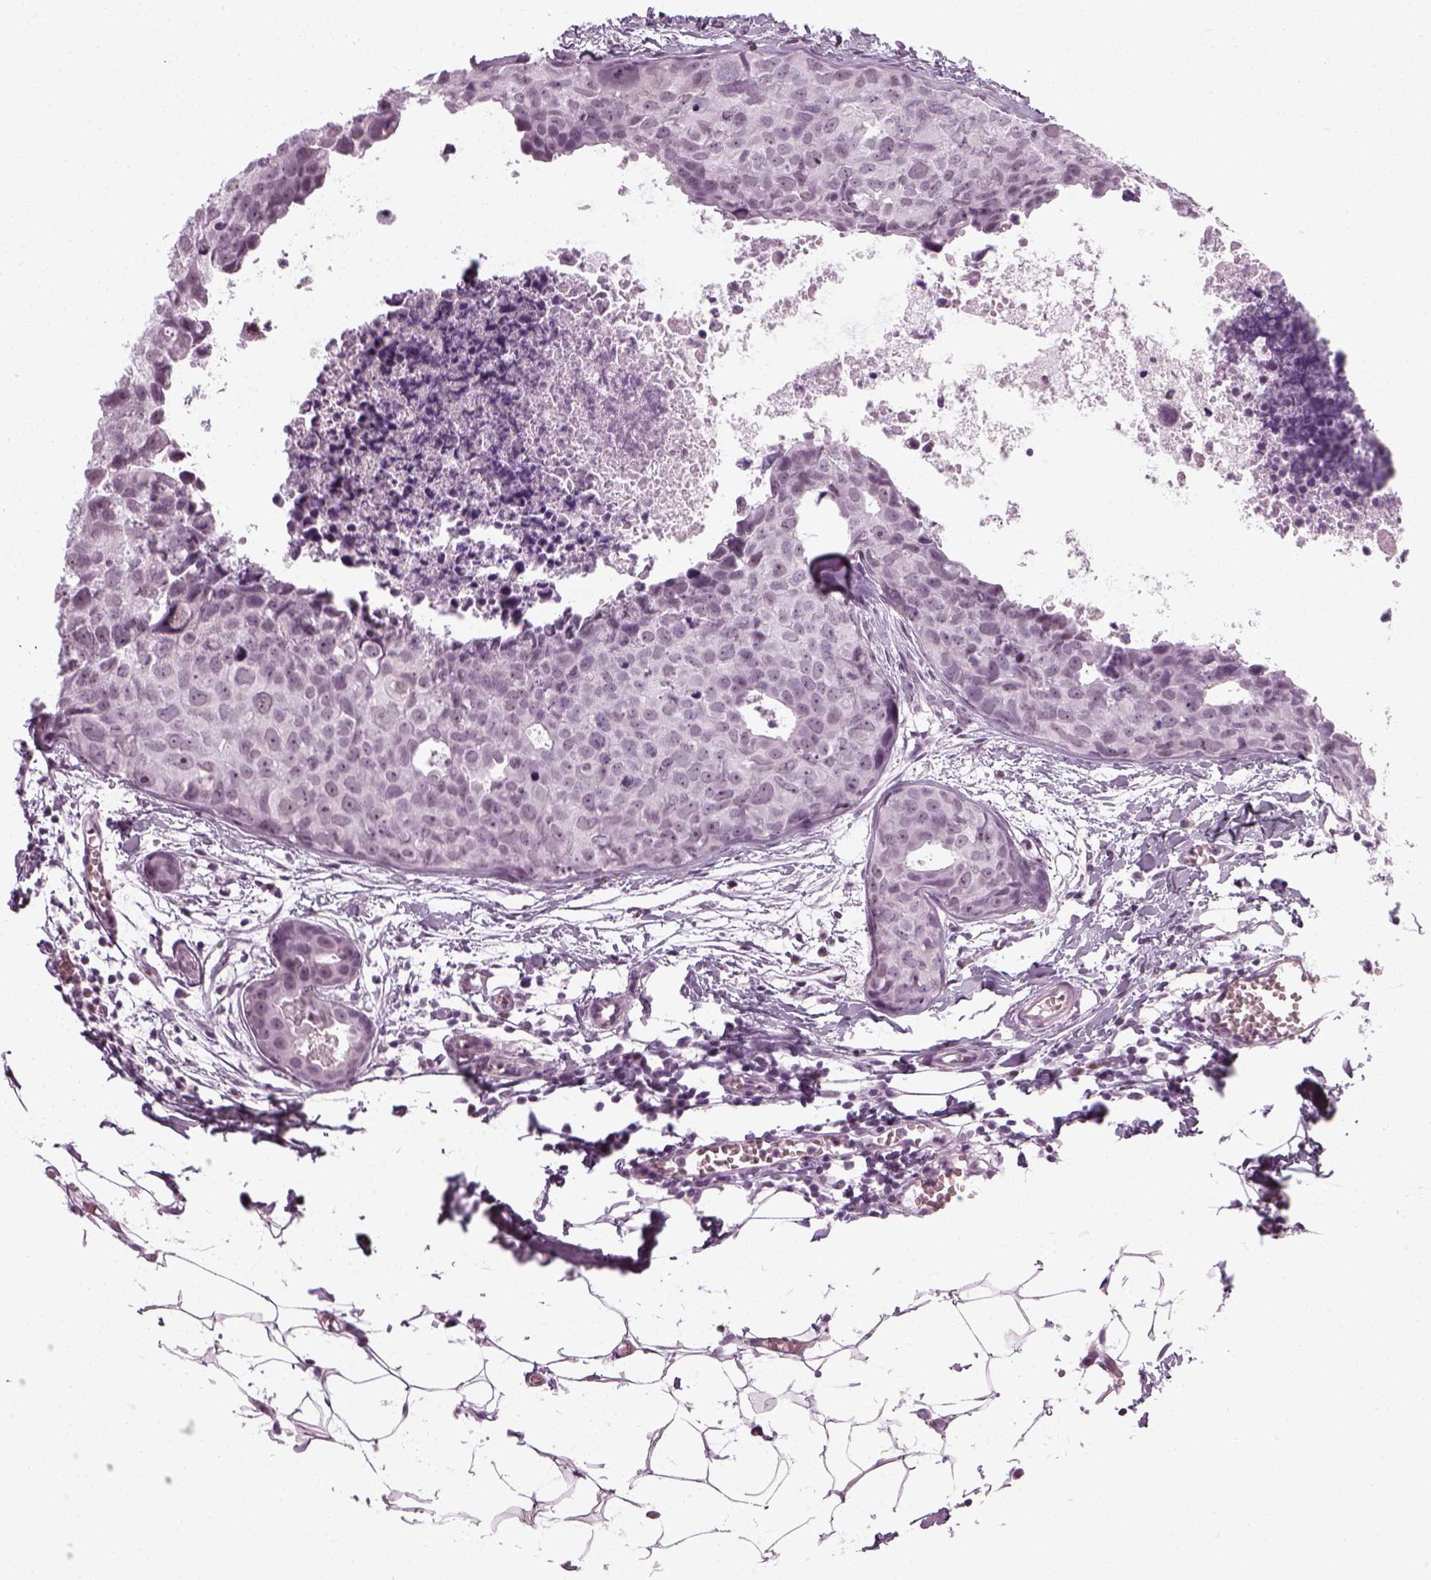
{"staining": {"intensity": "negative", "quantity": "none", "location": "none"}, "tissue": "breast cancer", "cell_type": "Tumor cells", "image_type": "cancer", "snomed": [{"axis": "morphology", "description": "Duct carcinoma"}, {"axis": "topography", "description": "Breast"}], "caption": "Human breast cancer stained for a protein using immunohistochemistry (IHC) reveals no expression in tumor cells.", "gene": "KCNG2", "patient": {"sex": "female", "age": 38}}